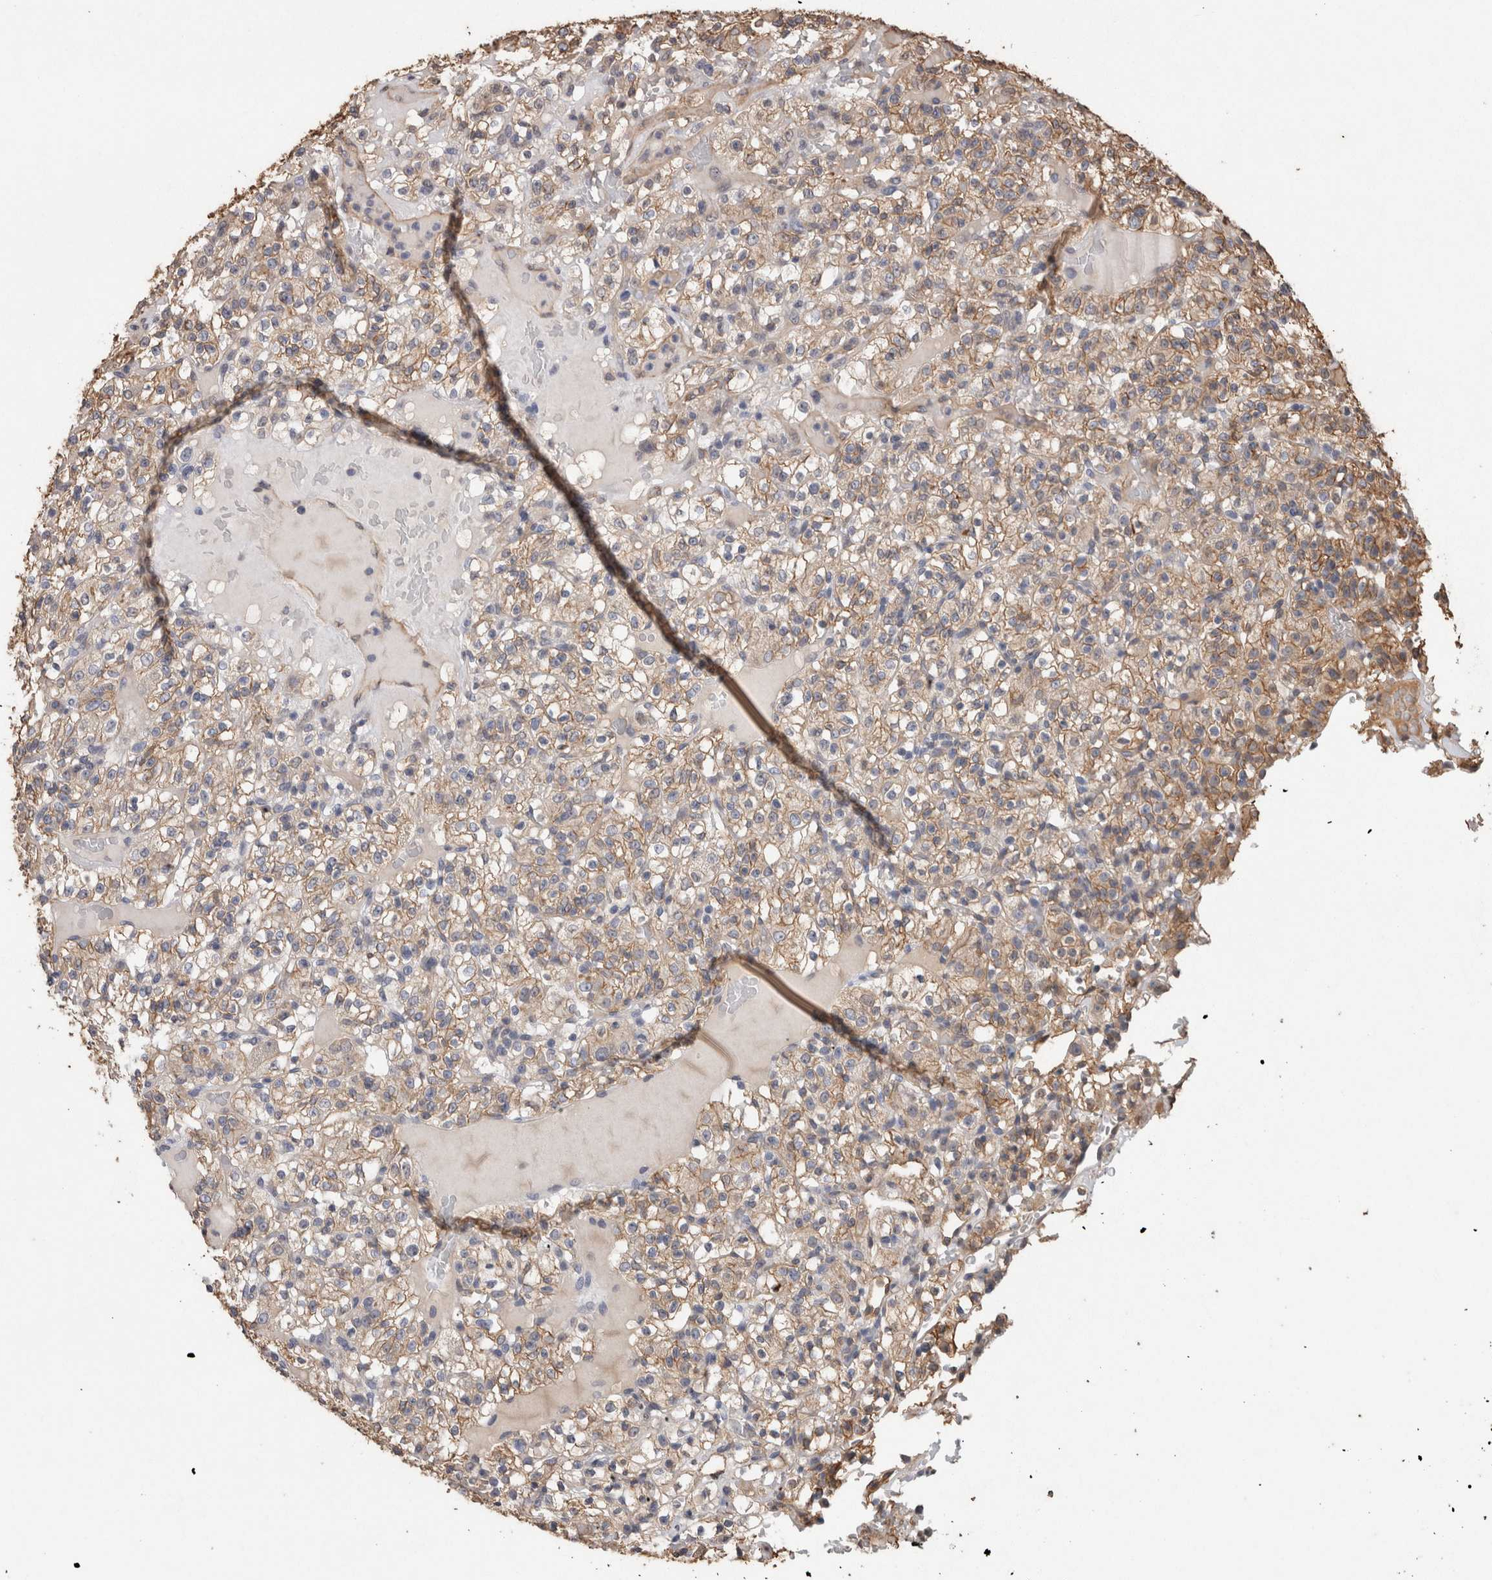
{"staining": {"intensity": "moderate", "quantity": "25%-75%", "location": "cytoplasmic/membranous"}, "tissue": "renal cancer", "cell_type": "Tumor cells", "image_type": "cancer", "snomed": [{"axis": "morphology", "description": "Normal tissue, NOS"}, {"axis": "morphology", "description": "Adenocarcinoma, NOS"}, {"axis": "topography", "description": "Kidney"}], "caption": "A brown stain highlights moderate cytoplasmic/membranous expression of a protein in human adenocarcinoma (renal) tumor cells.", "gene": "S100A10", "patient": {"sex": "female", "age": 72}}